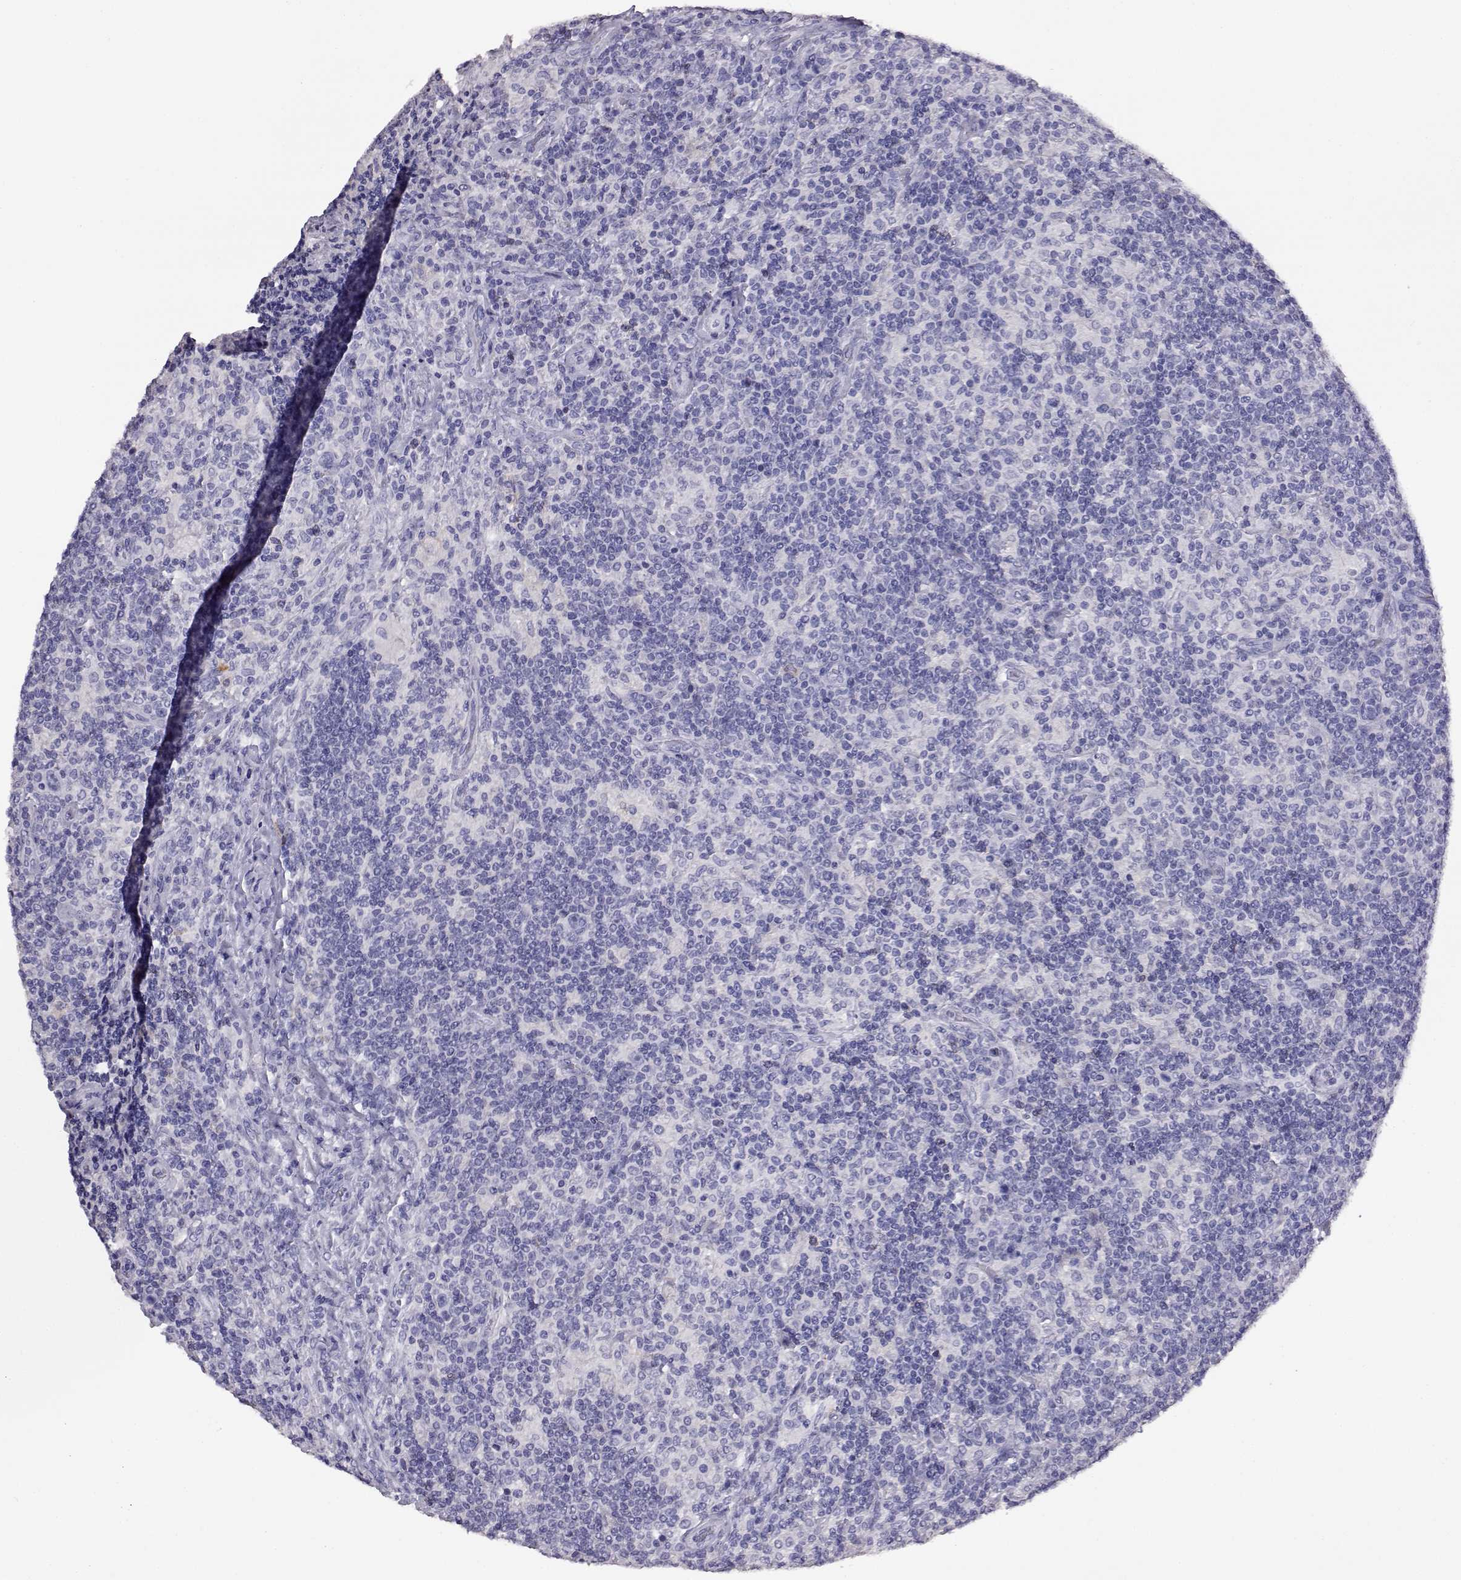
{"staining": {"intensity": "negative", "quantity": "none", "location": "none"}, "tissue": "lymphoma", "cell_type": "Tumor cells", "image_type": "cancer", "snomed": [{"axis": "morphology", "description": "Hodgkin's disease, NOS"}, {"axis": "topography", "description": "Lymph node"}], "caption": "Tumor cells are negative for protein expression in human lymphoma.", "gene": "AKR1B1", "patient": {"sex": "male", "age": 70}}